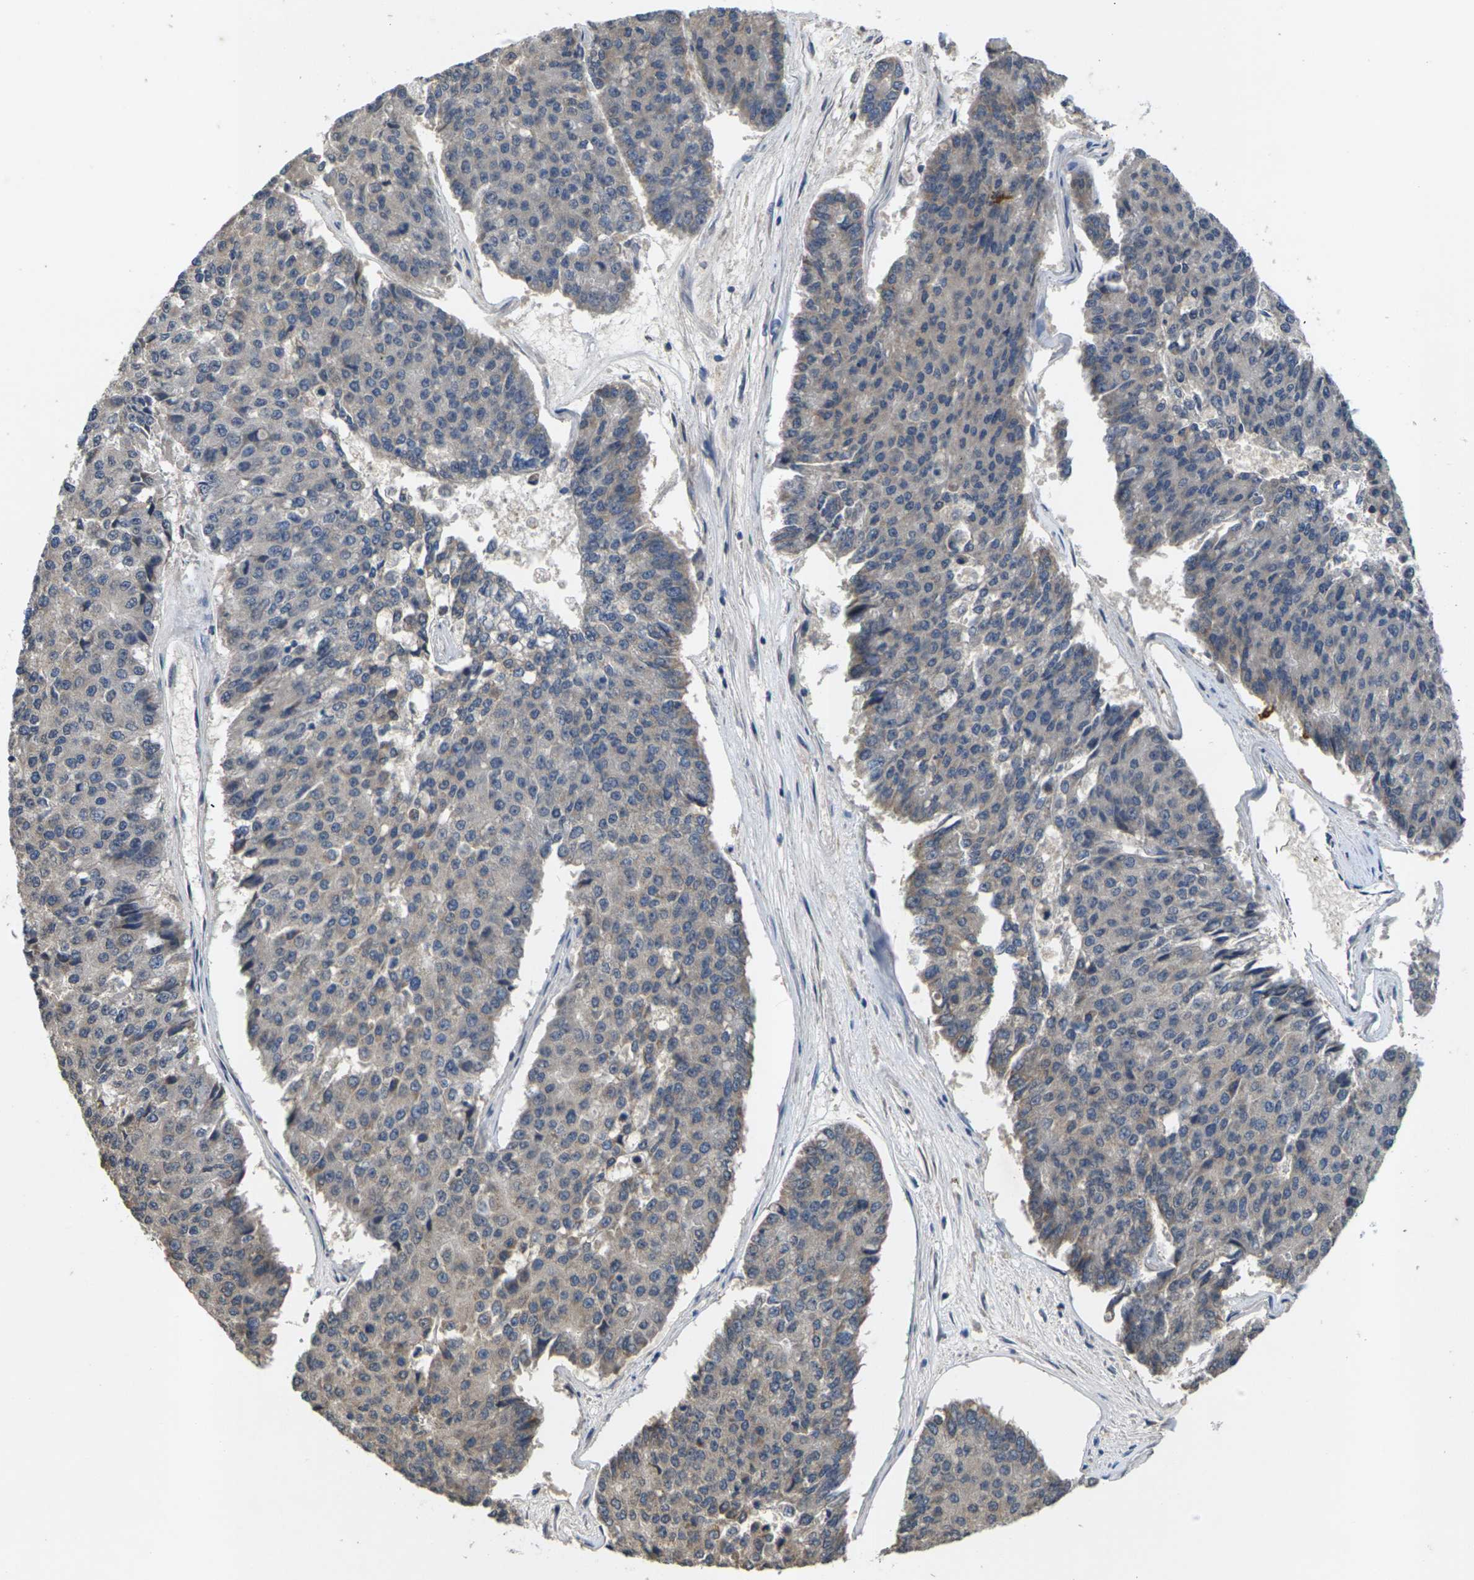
{"staining": {"intensity": "negative", "quantity": "none", "location": "none"}, "tissue": "pancreatic cancer", "cell_type": "Tumor cells", "image_type": "cancer", "snomed": [{"axis": "morphology", "description": "Adenocarcinoma, NOS"}, {"axis": "topography", "description": "Pancreas"}], "caption": "A micrograph of pancreatic adenocarcinoma stained for a protein shows no brown staining in tumor cells.", "gene": "SLC2A2", "patient": {"sex": "male", "age": 50}}